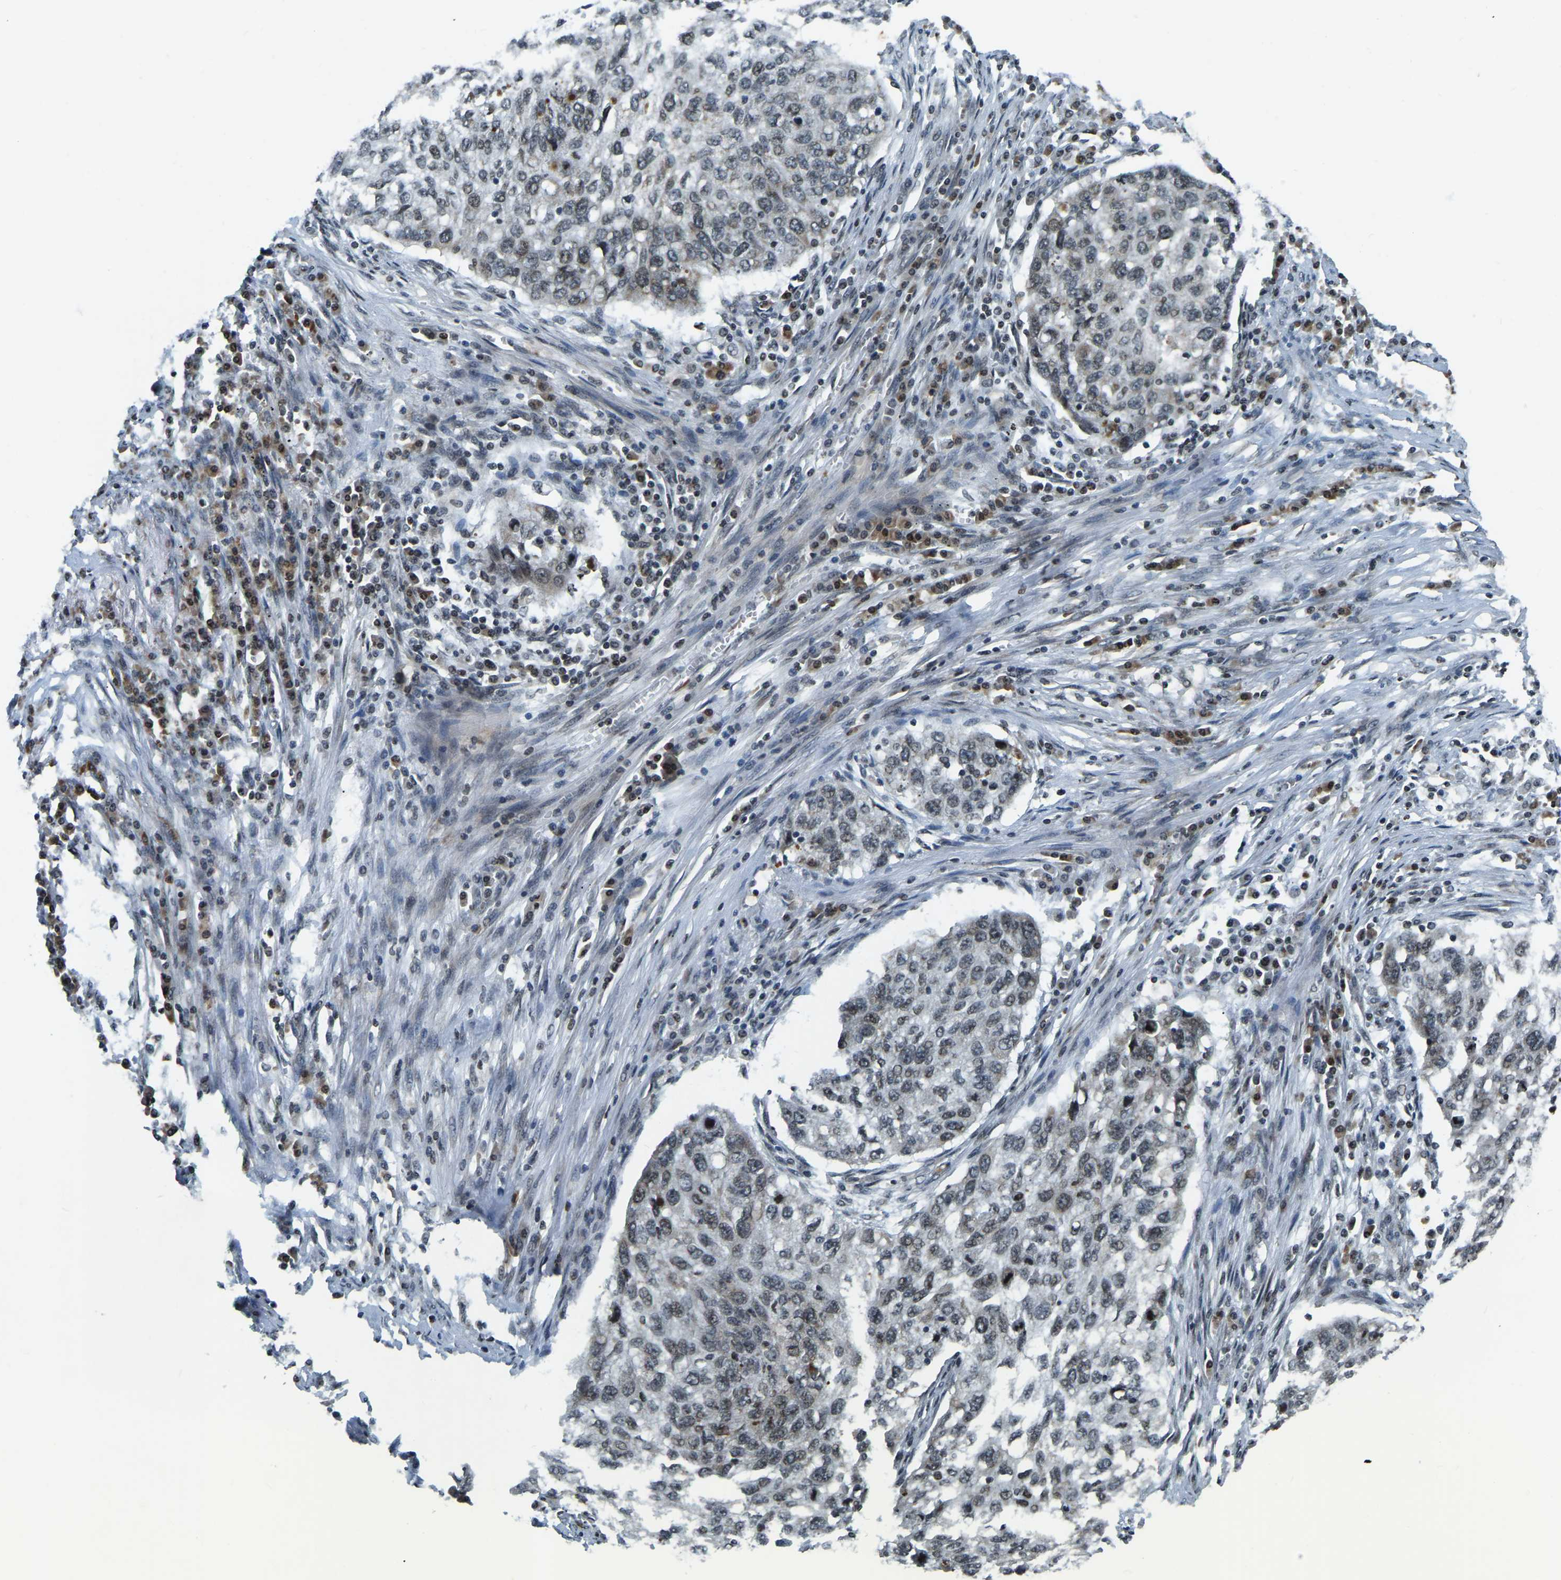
{"staining": {"intensity": "weak", "quantity": ">75%", "location": "nuclear"}, "tissue": "lung cancer", "cell_type": "Tumor cells", "image_type": "cancer", "snomed": [{"axis": "morphology", "description": "Squamous cell carcinoma, NOS"}, {"axis": "topography", "description": "Lung"}], "caption": "Immunohistochemical staining of human lung cancer (squamous cell carcinoma) exhibits low levels of weak nuclear positivity in about >75% of tumor cells. The staining was performed using DAB, with brown indicating positive protein expression. Nuclei are stained blue with hematoxylin.", "gene": "PARL", "patient": {"sex": "female", "age": 63}}